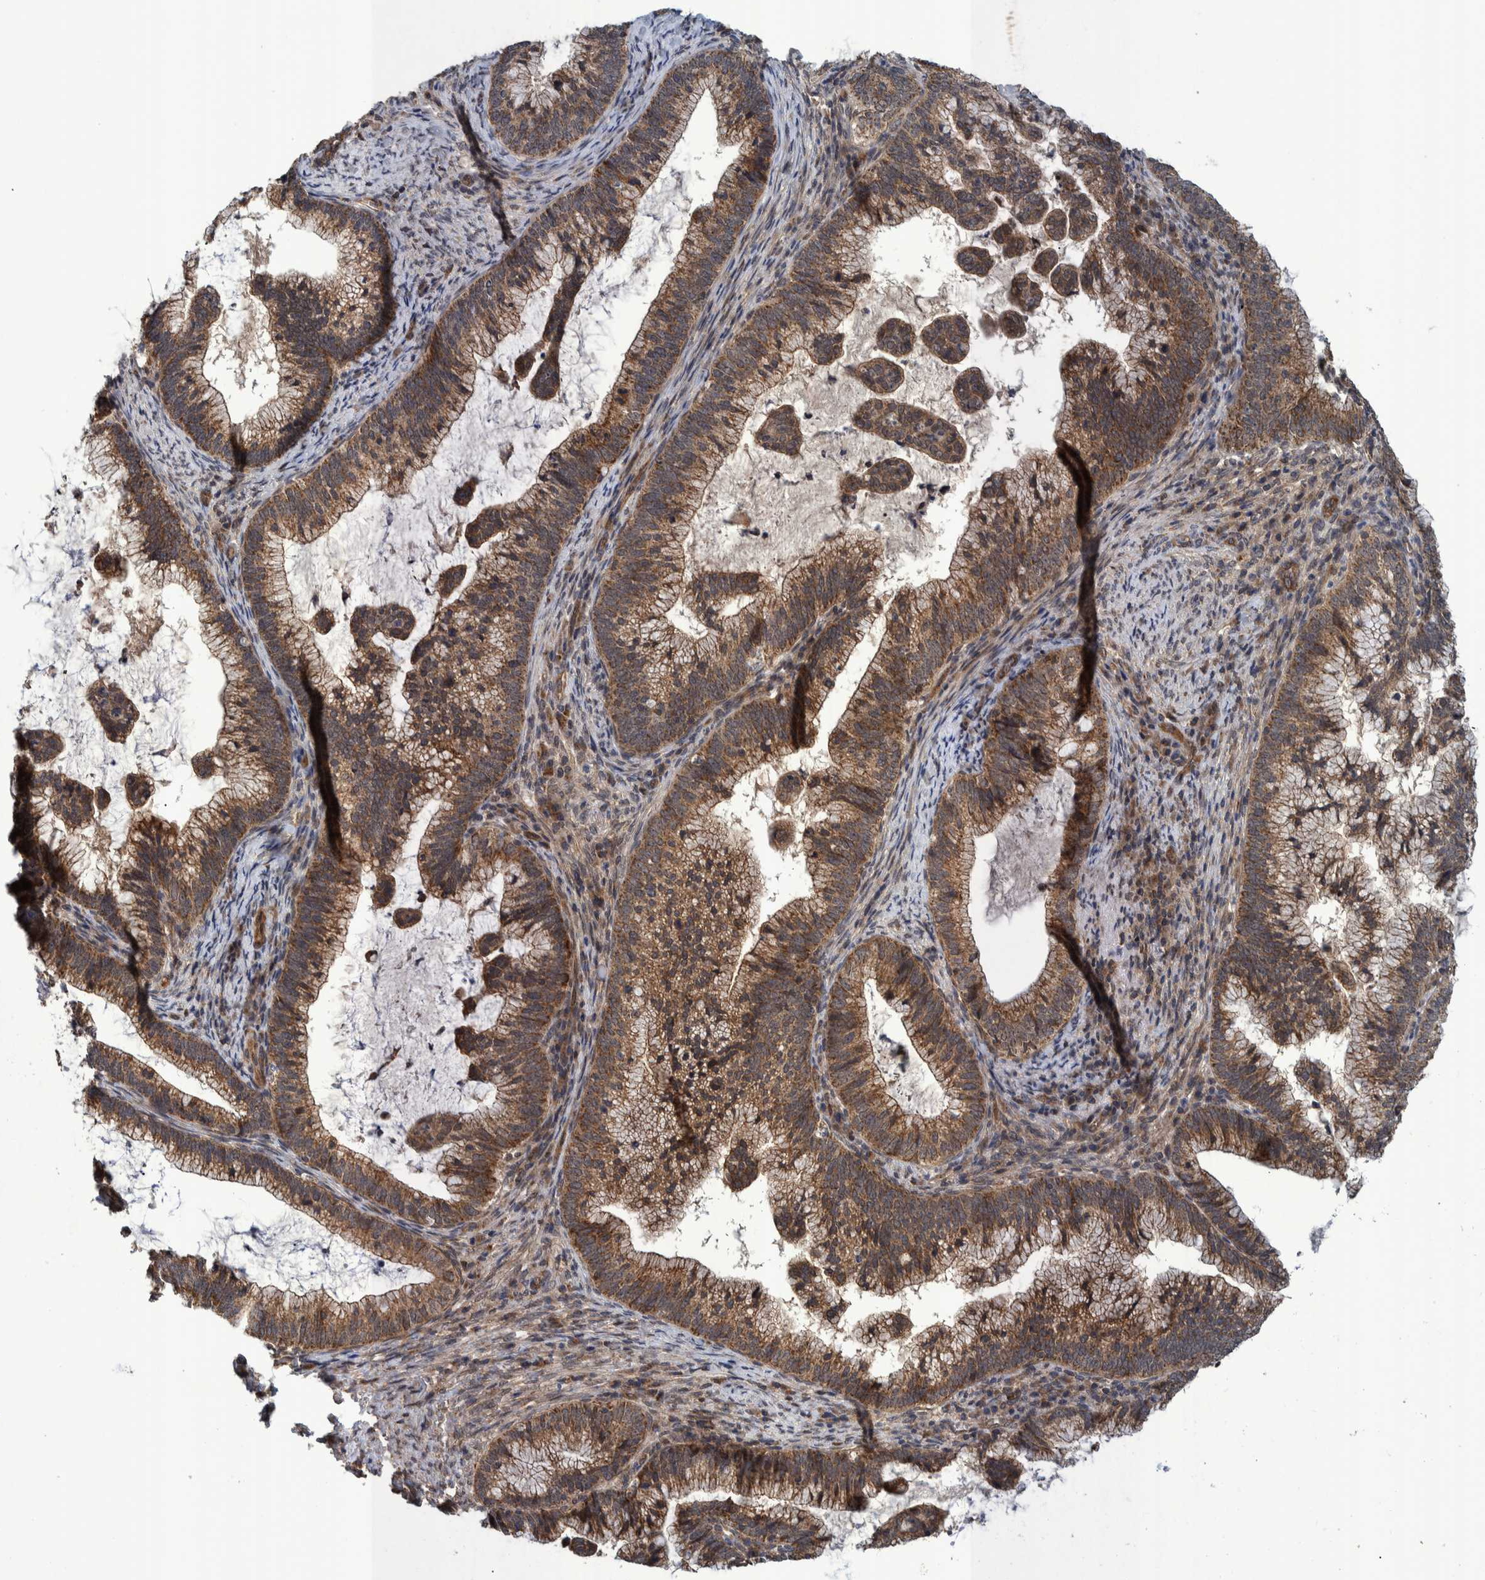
{"staining": {"intensity": "moderate", "quantity": ">75%", "location": "cytoplasmic/membranous"}, "tissue": "cervical cancer", "cell_type": "Tumor cells", "image_type": "cancer", "snomed": [{"axis": "morphology", "description": "Adenocarcinoma, NOS"}, {"axis": "topography", "description": "Cervix"}], "caption": "This is an image of IHC staining of adenocarcinoma (cervical), which shows moderate expression in the cytoplasmic/membranous of tumor cells.", "gene": "MRPS7", "patient": {"sex": "female", "age": 36}}